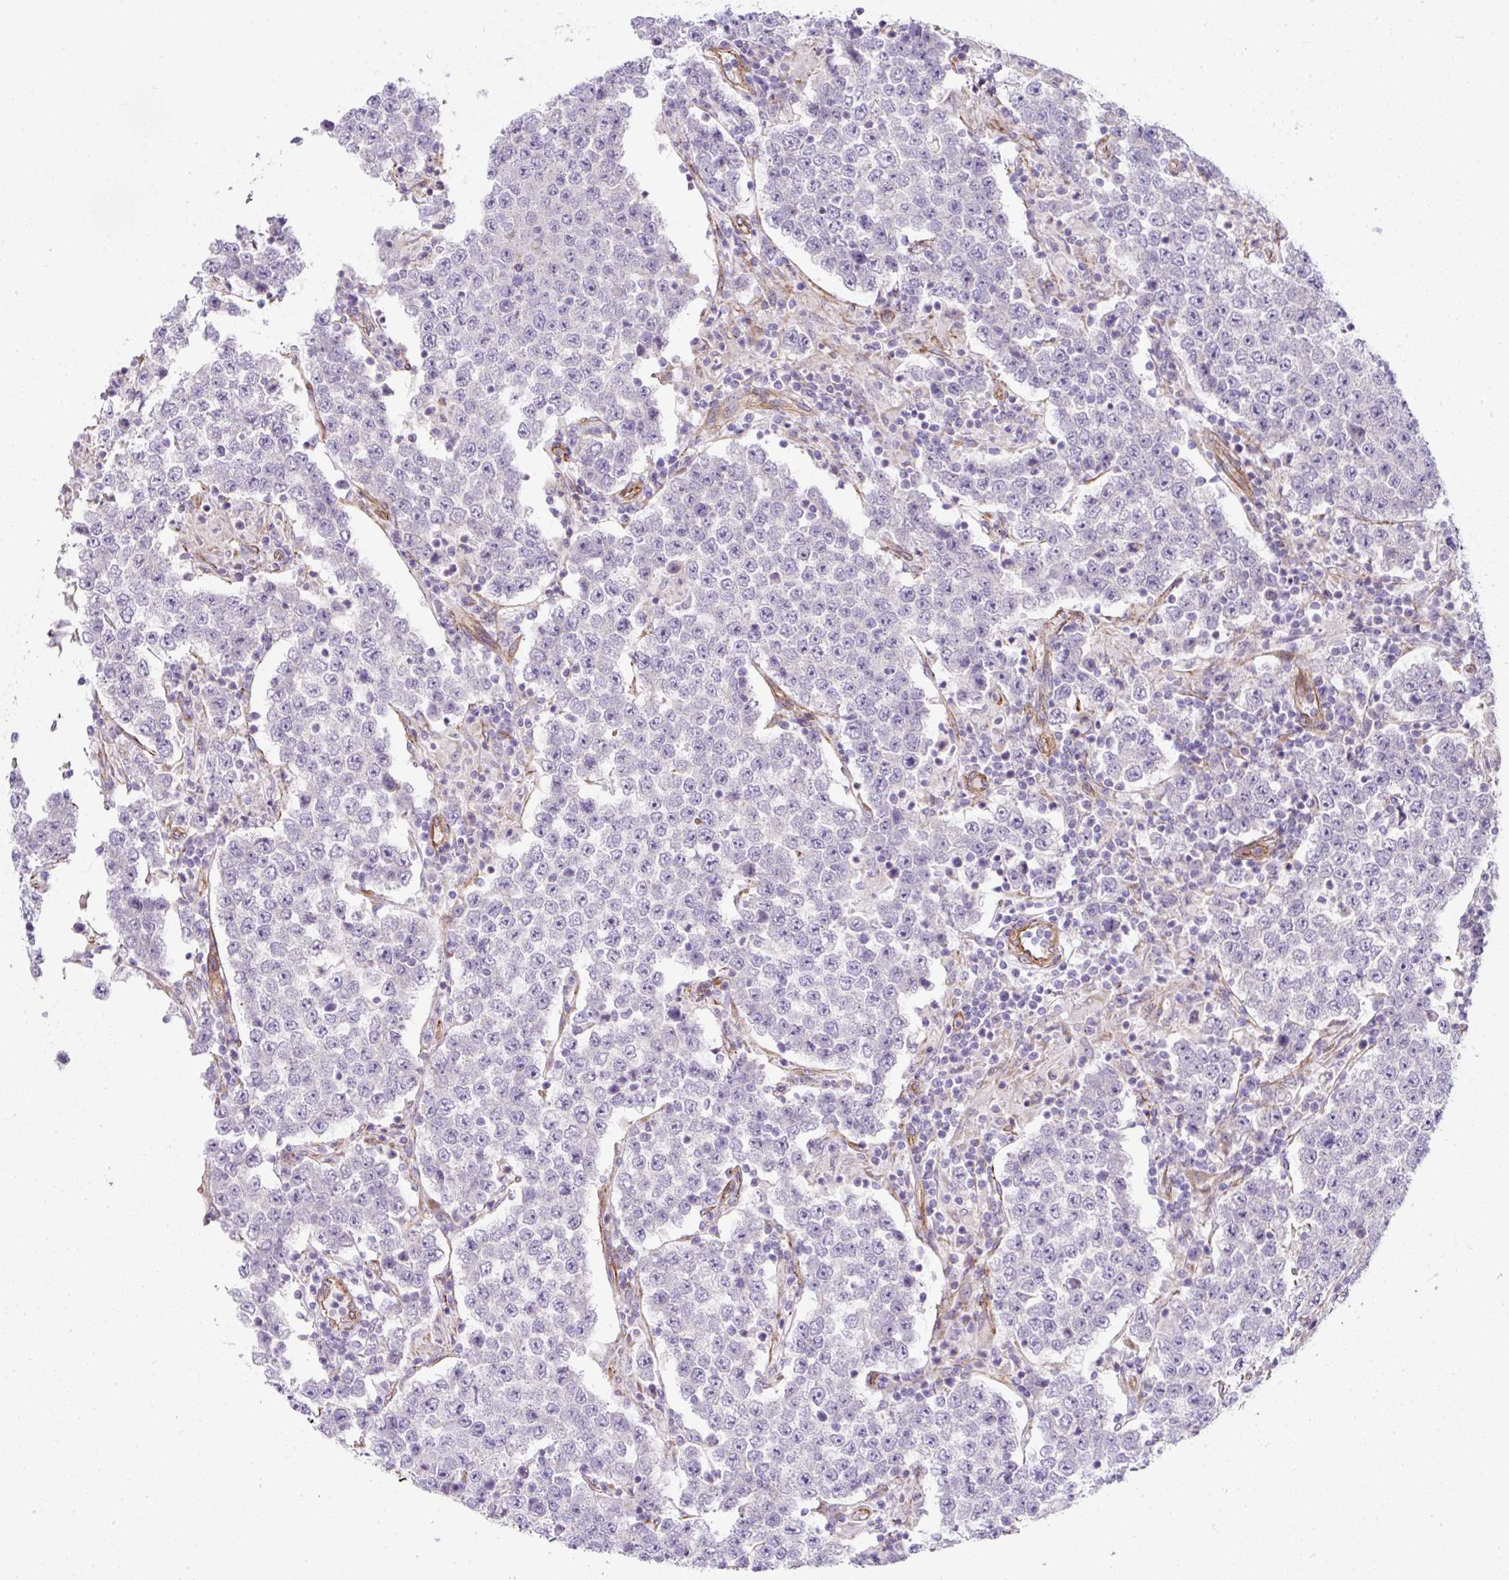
{"staining": {"intensity": "negative", "quantity": "none", "location": "none"}, "tissue": "testis cancer", "cell_type": "Tumor cells", "image_type": "cancer", "snomed": [{"axis": "morphology", "description": "Normal tissue, NOS"}, {"axis": "morphology", "description": "Urothelial carcinoma, High grade"}, {"axis": "morphology", "description": "Seminoma, NOS"}, {"axis": "morphology", "description": "Carcinoma, Embryonal, NOS"}, {"axis": "topography", "description": "Urinary bladder"}, {"axis": "topography", "description": "Testis"}], "caption": "The image displays no staining of tumor cells in seminoma (testis).", "gene": "ANKUB1", "patient": {"sex": "male", "age": 41}}